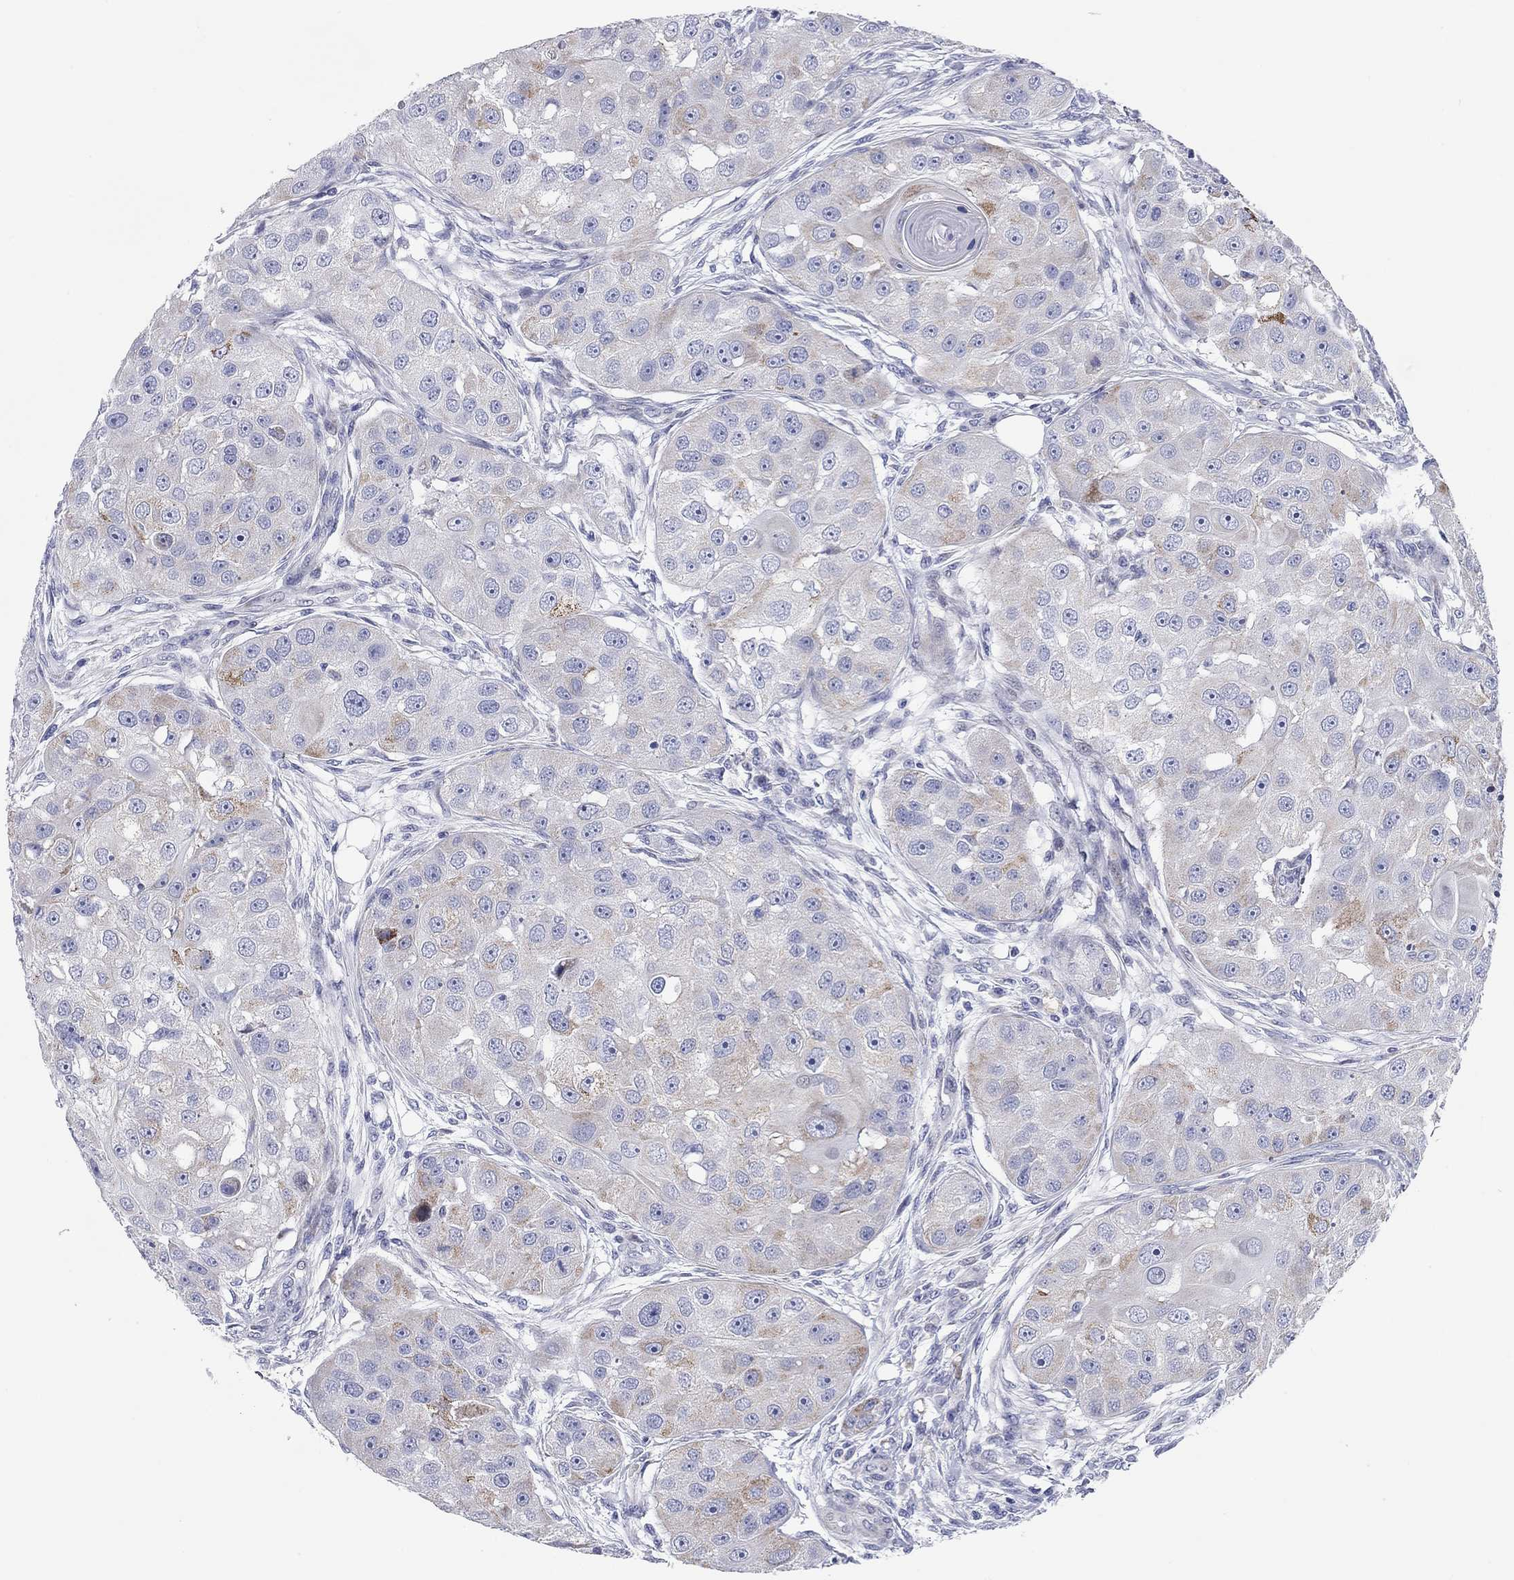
{"staining": {"intensity": "moderate", "quantity": "<25%", "location": "cytoplasmic/membranous"}, "tissue": "head and neck cancer", "cell_type": "Tumor cells", "image_type": "cancer", "snomed": [{"axis": "morphology", "description": "Squamous cell carcinoma, NOS"}, {"axis": "topography", "description": "Head-Neck"}], "caption": "A brown stain labels moderate cytoplasmic/membranous expression of a protein in head and neck cancer (squamous cell carcinoma) tumor cells. (DAB (3,3'-diaminobenzidine) IHC with brightfield microscopy, high magnification).", "gene": "CHI3L2", "patient": {"sex": "male", "age": 51}}